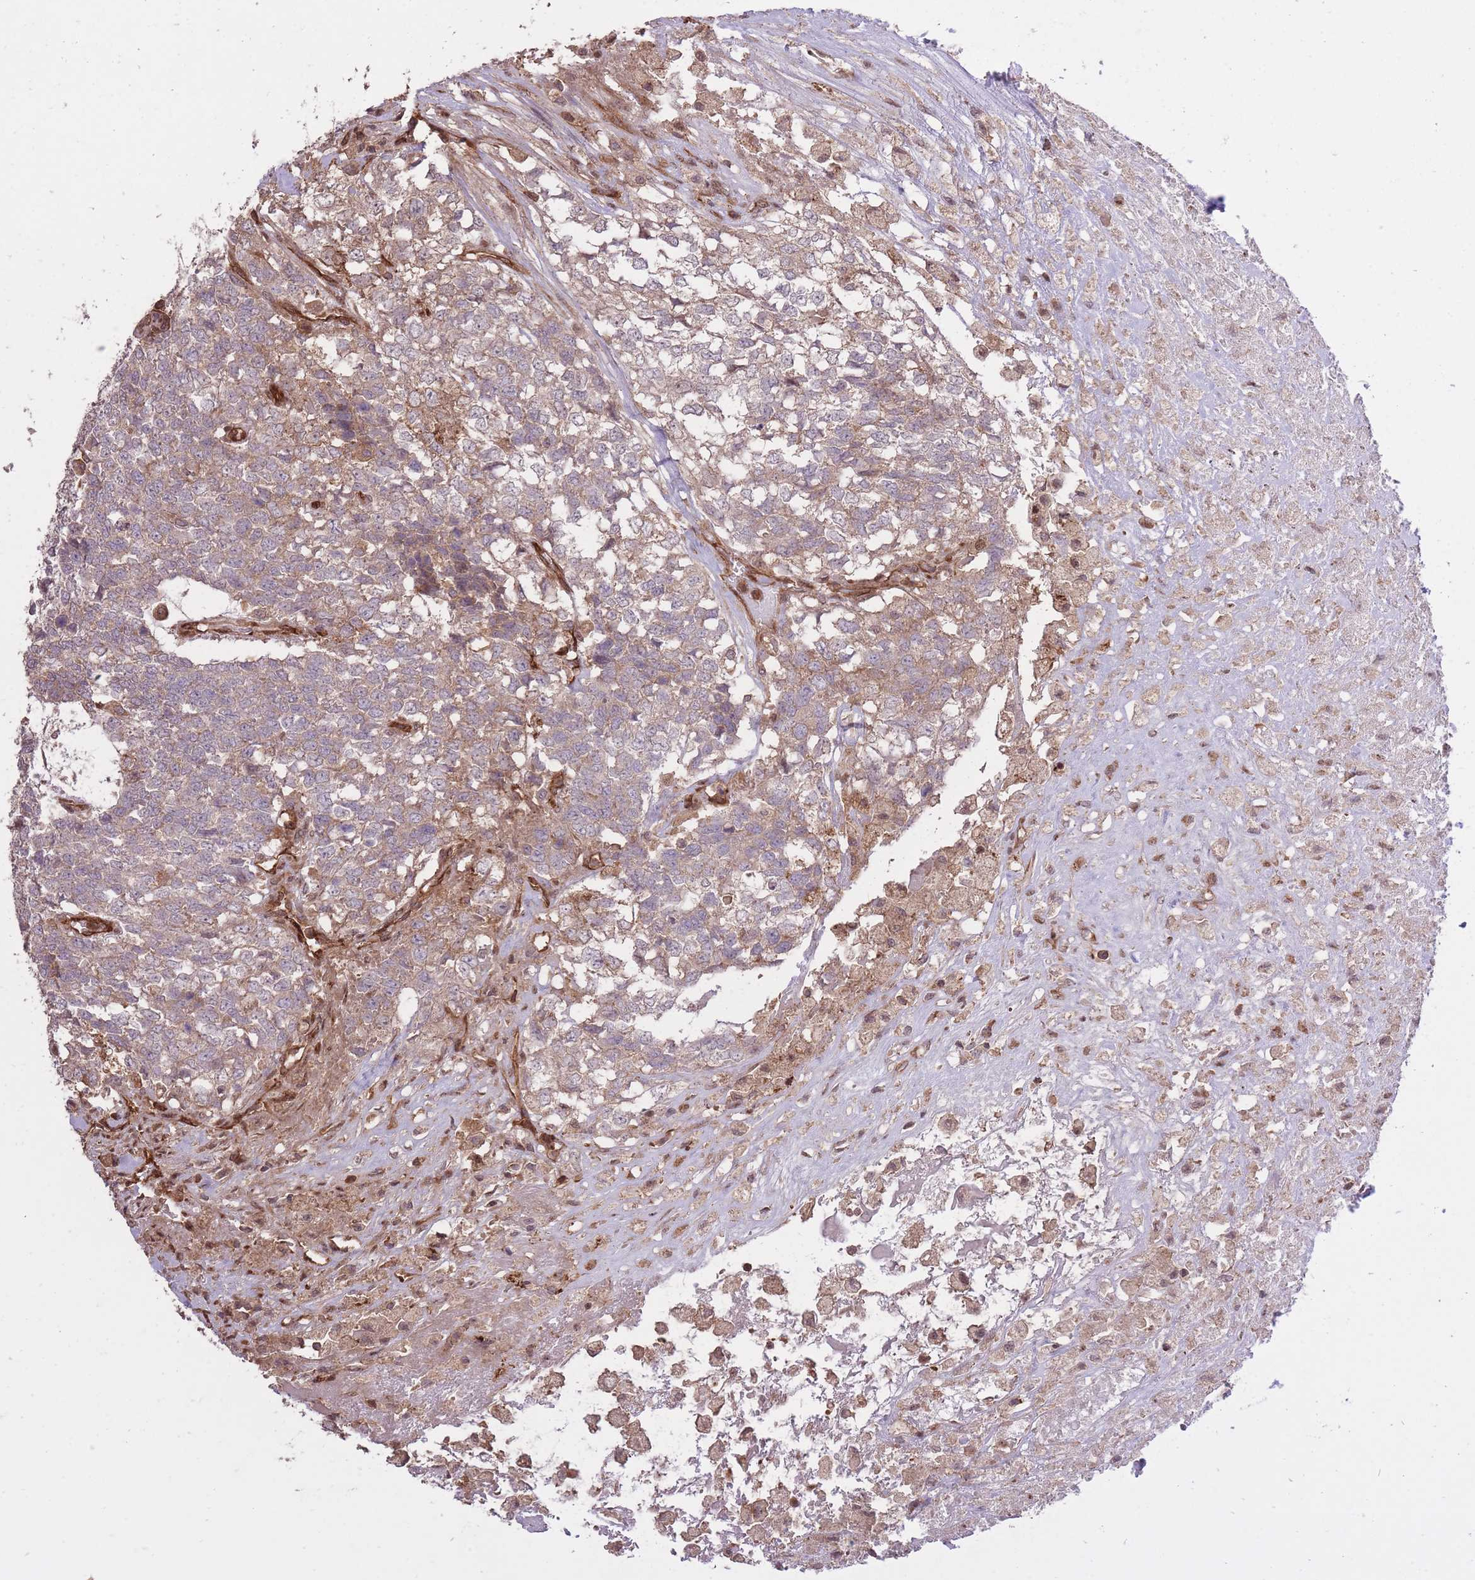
{"staining": {"intensity": "weak", "quantity": "25%-75%", "location": "cytoplasmic/membranous"}, "tissue": "testis cancer", "cell_type": "Tumor cells", "image_type": "cancer", "snomed": [{"axis": "morphology", "description": "Carcinoma, Embryonal, NOS"}, {"axis": "topography", "description": "Testis"}], "caption": "Testis embryonal carcinoma tissue exhibits weak cytoplasmic/membranous expression in approximately 25%-75% of tumor cells, visualized by immunohistochemistry.", "gene": "PLD1", "patient": {"sex": "male", "age": 23}}